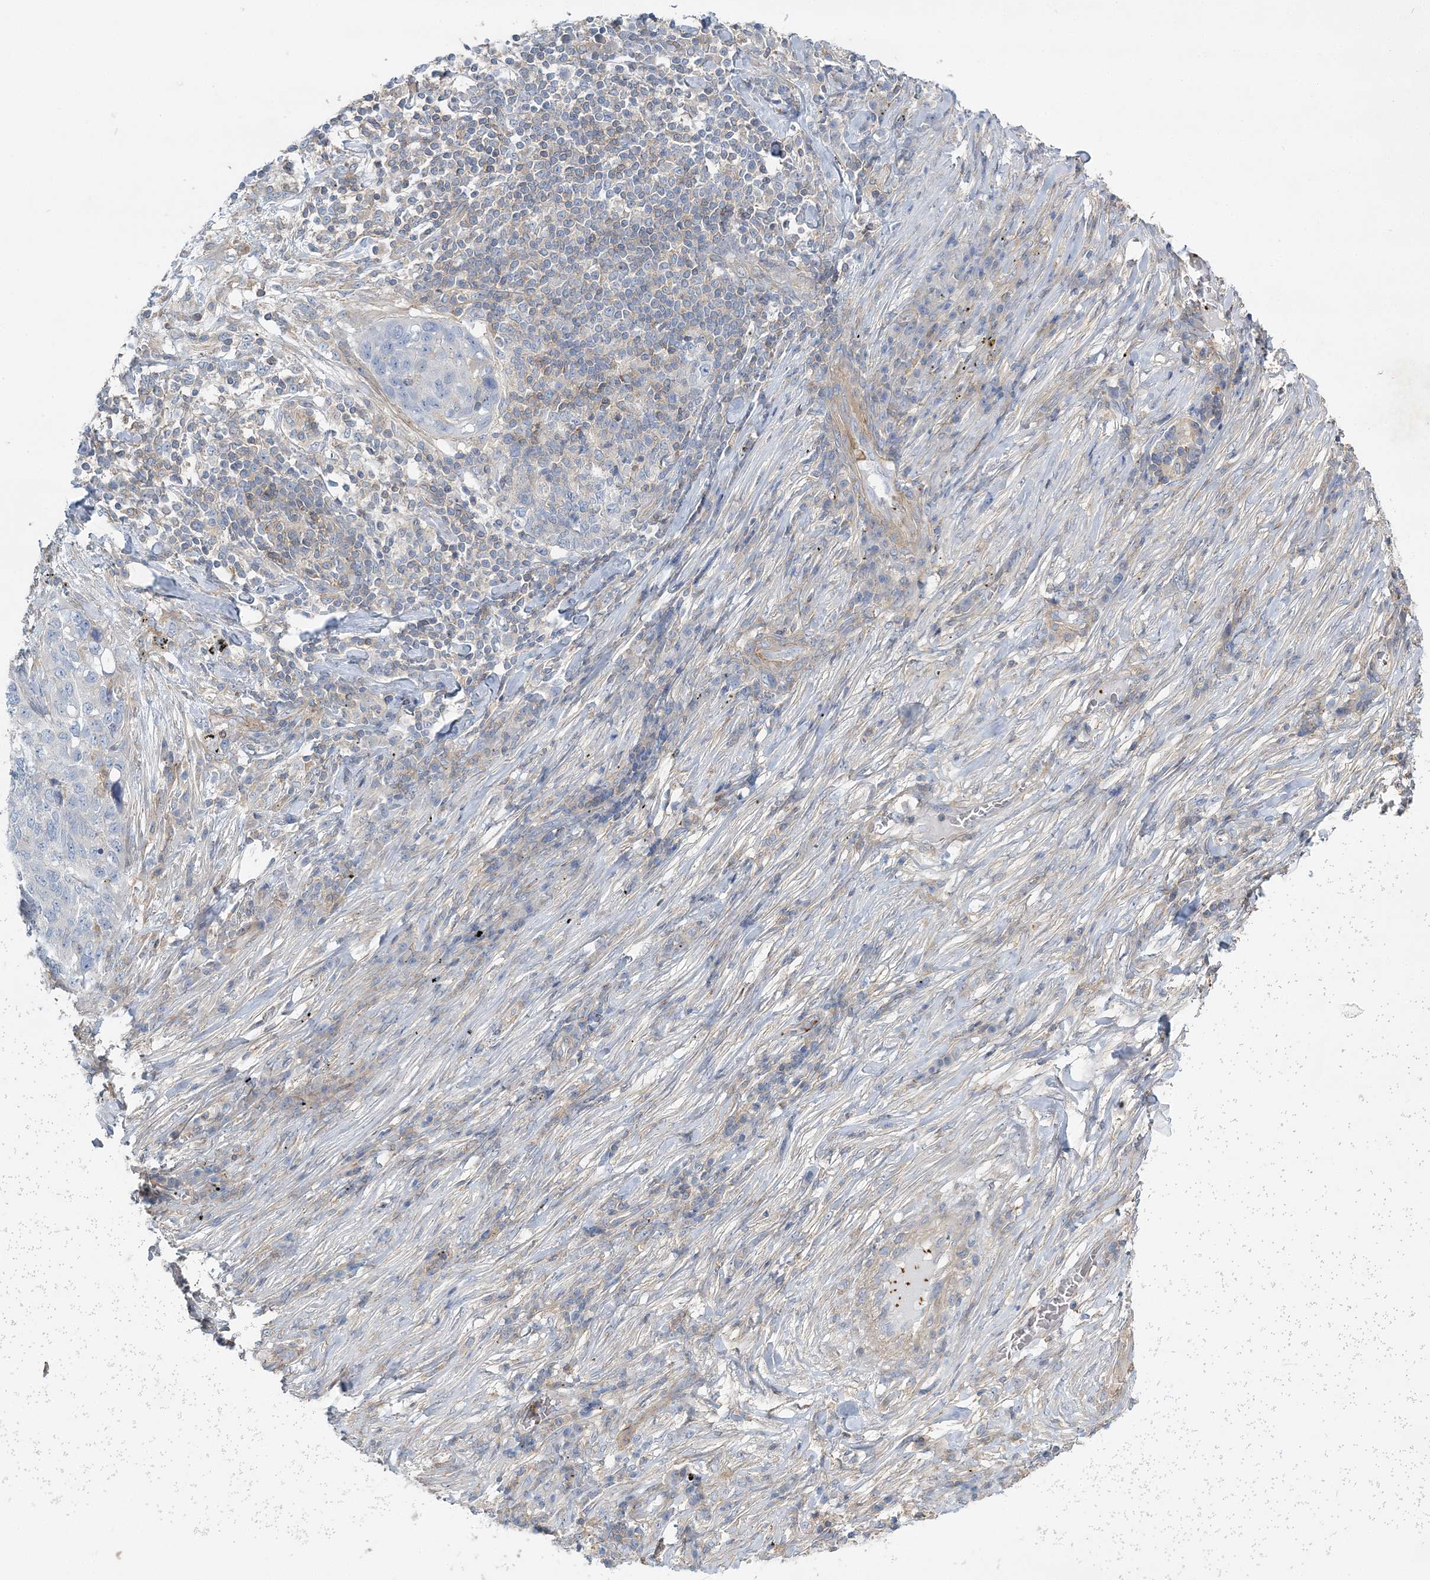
{"staining": {"intensity": "negative", "quantity": "none", "location": "none"}, "tissue": "lung cancer", "cell_type": "Tumor cells", "image_type": "cancer", "snomed": [{"axis": "morphology", "description": "Squamous cell carcinoma, NOS"}, {"axis": "topography", "description": "Lung"}], "caption": "IHC image of human lung cancer stained for a protein (brown), which displays no expression in tumor cells. Brightfield microscopy of immunohistochemistry (IHC) stained with DAB (brown) and hematoxylin (blue), captured at high magnification.", "gene": "CUEDC2", "patient": {"sex": "female", "age": 63}}